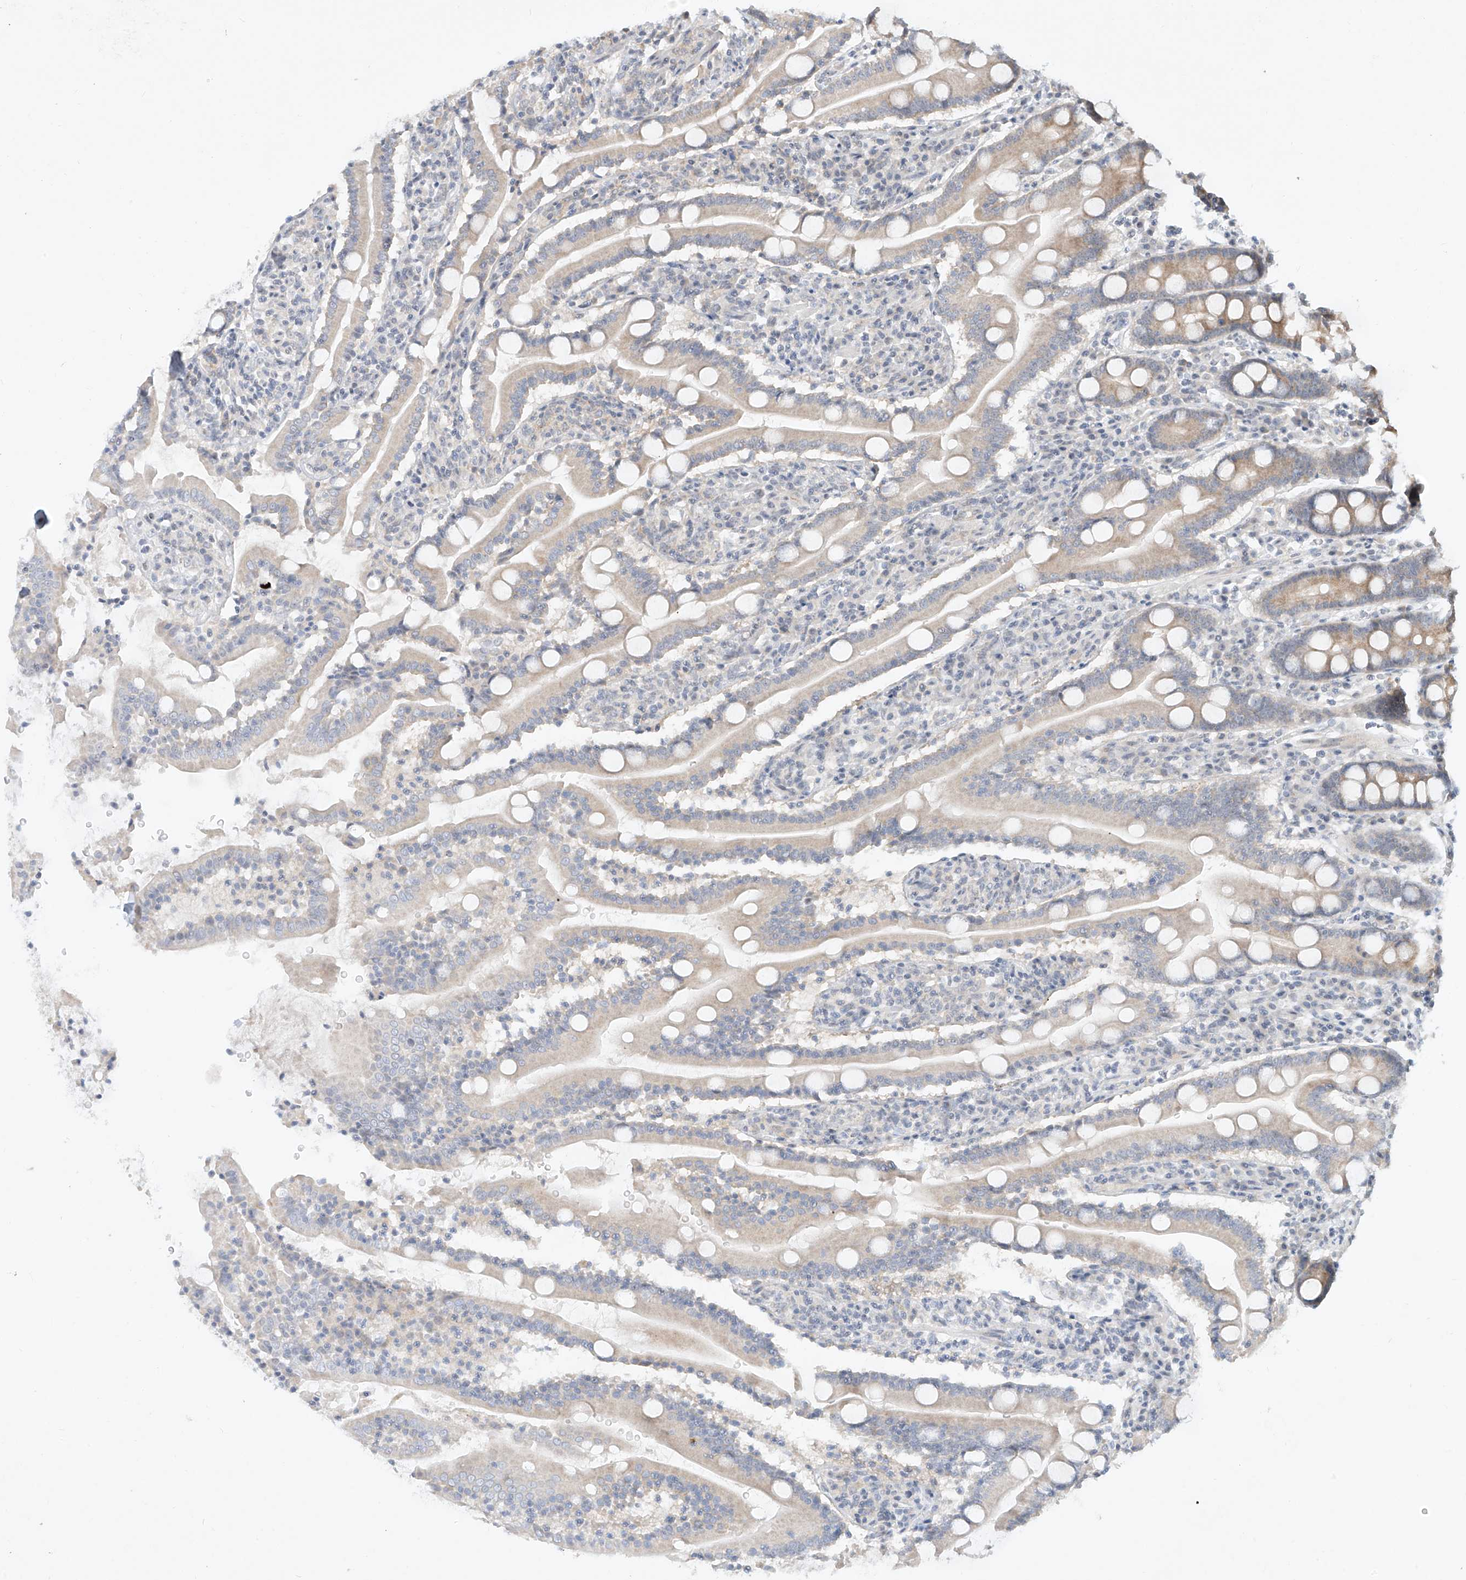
{"staining": {"intensity": "weak", "quantity": "<25%", "location": "cytoplasmic/membranous"}, "tissue": "duodenum", "cell_type": "Glandular cells", "image_type": "normal", "snomed": [{"axis": "morphology", "description": "Normal tissue, NOS"}, {"axis": "topography", "description": "Duodenum"}], "caption": "Immunohistochemical staining of normal human duodenum shows no significant positivity in glandular cells.", "gene": "TASP1", "patient": {"sex": "male", "age": 35}}